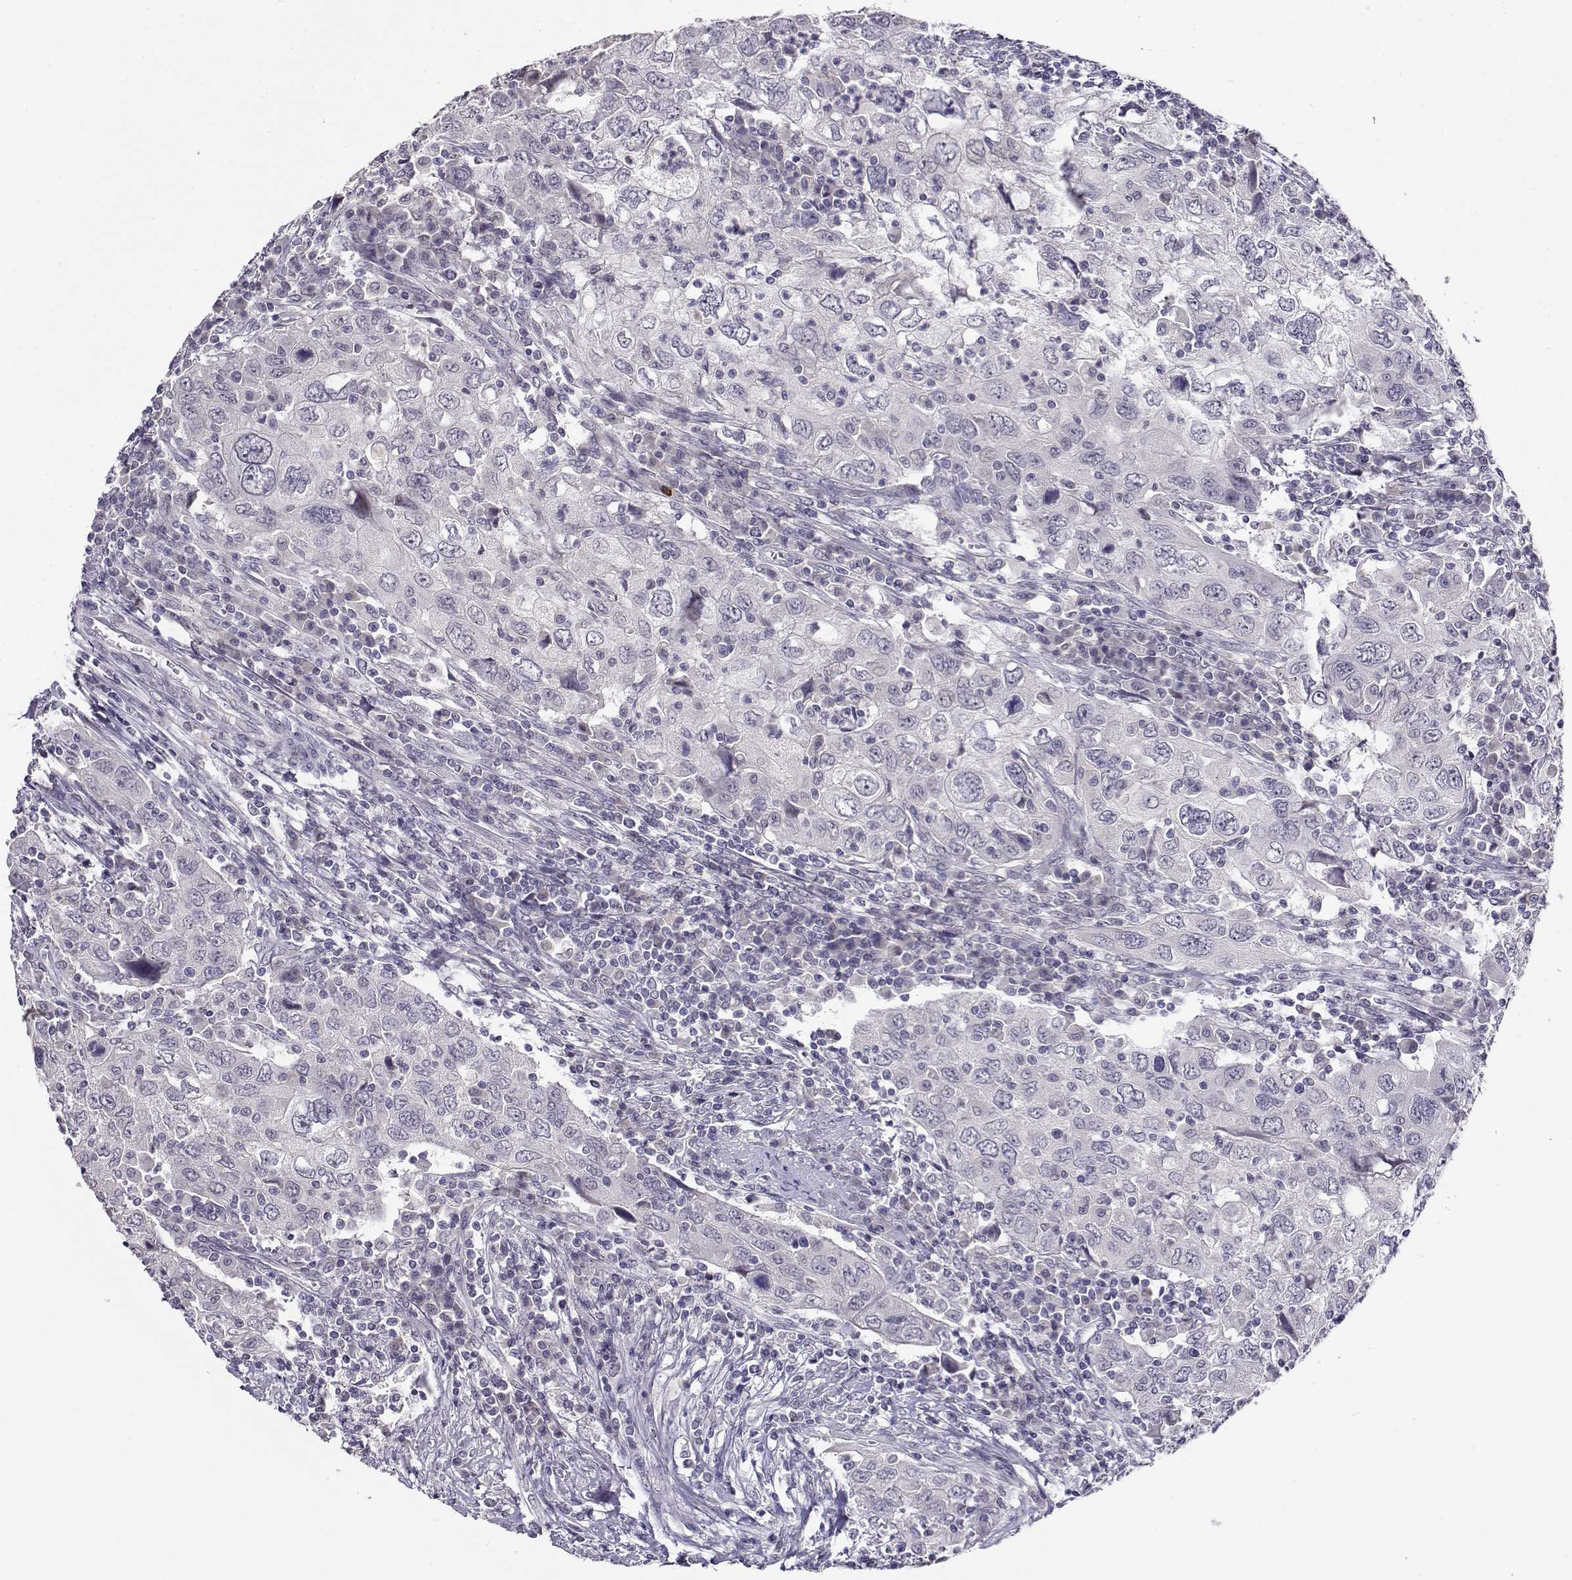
{"staining": {"intensity": "negative", "quantity": "none", "location": "none"}, "tissue": "urothelial cancer", "cell_type": "Tumor cells", "image_type": "cancer", "snomed": [{"axis": "morphology", "description": "Urothelial carcinoma, High grade"}, {"axis": "topography", "description": "Urinary bladder"}], "caption": "Immunohistochemistry (IHC) of urothelial carcinoma (high-grade) reveals no positivity in tumor cells.", "gene": "RHOXF2", "patient": {"sex": "male", "age": 76}}